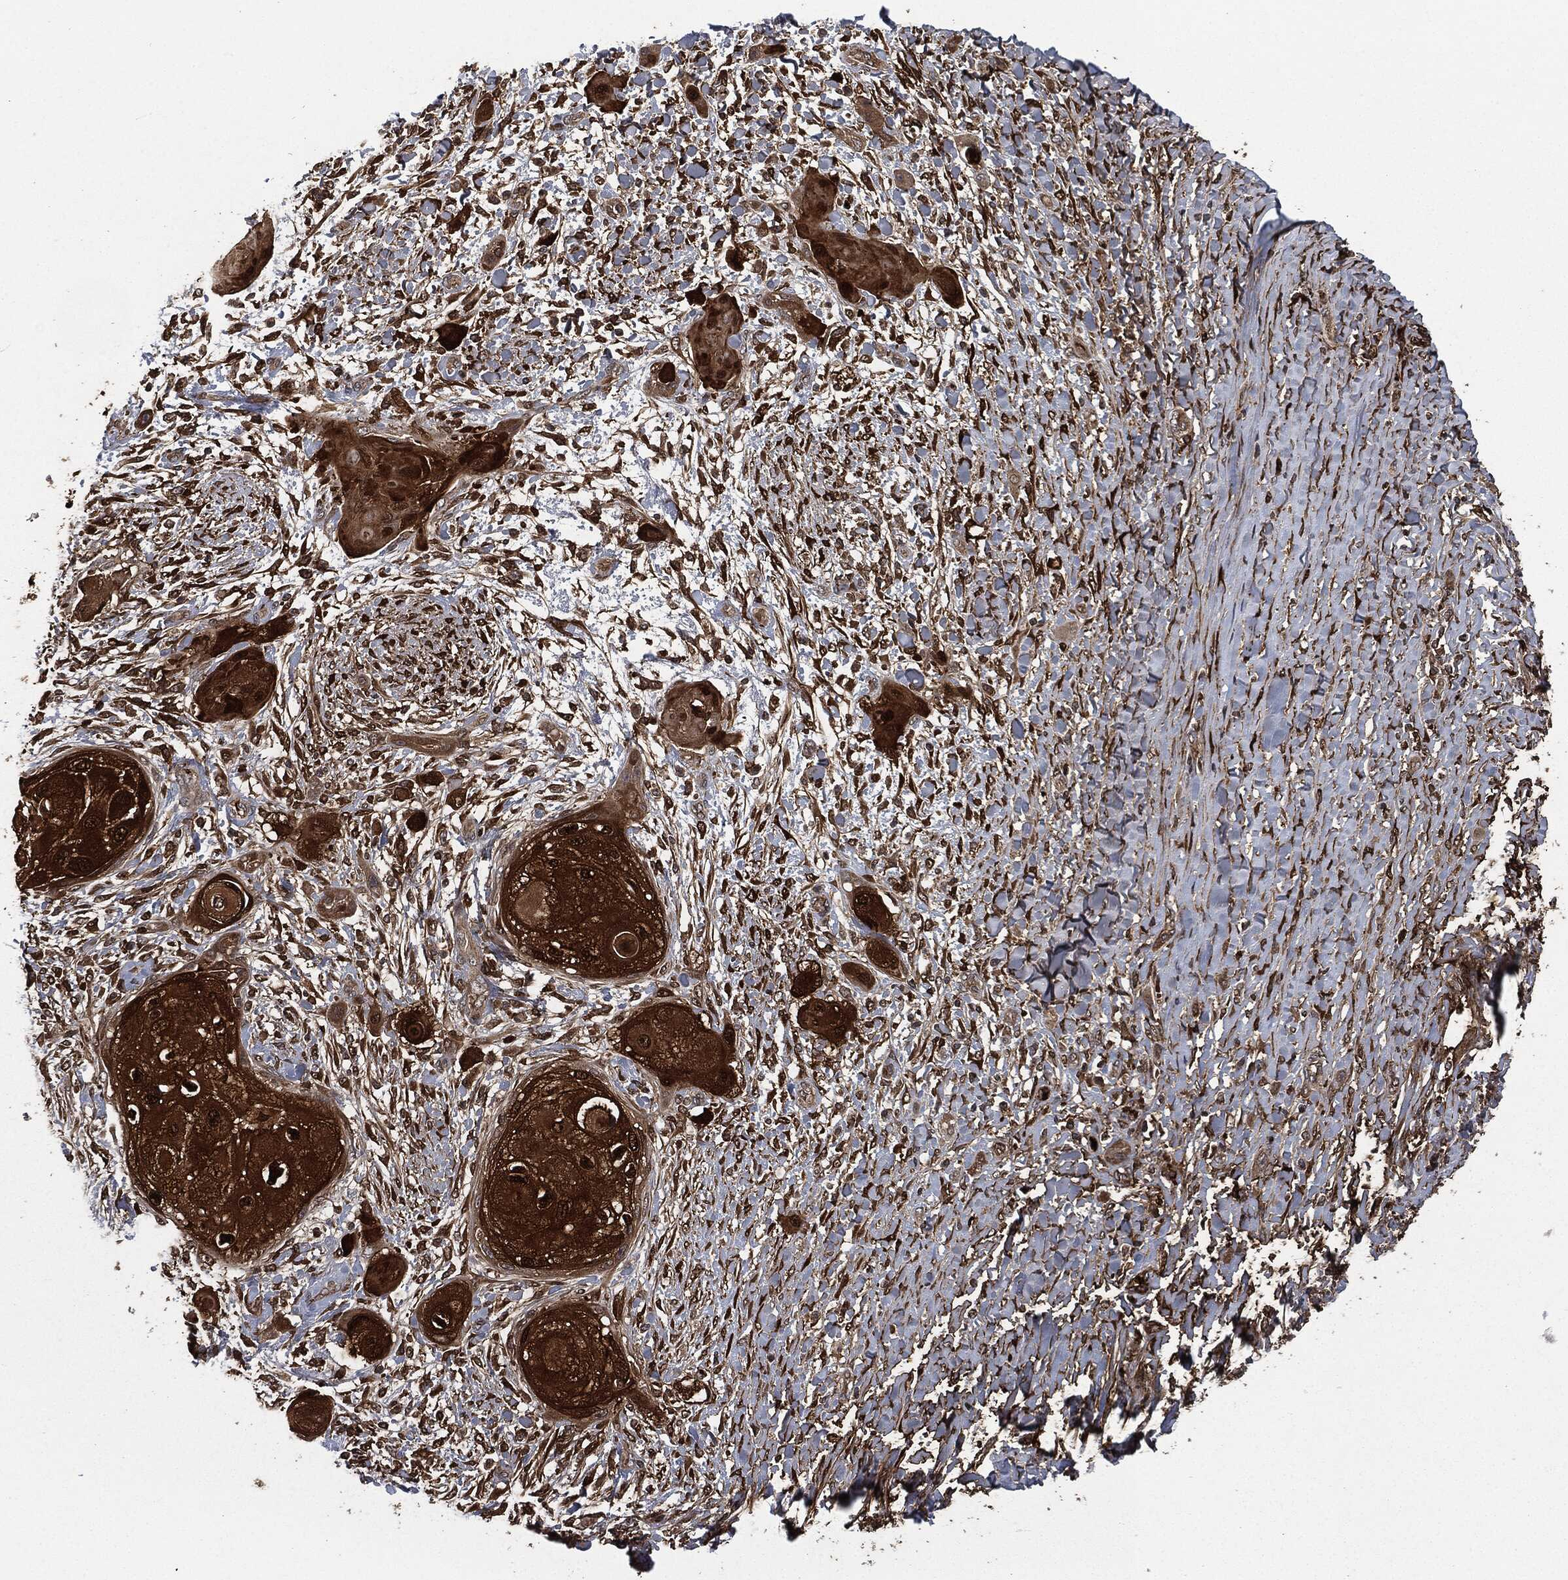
{"staining": {"intensity": "strong", "quantity": ">75%", "location": "cytoplasmic/membranous"}, "tissue": "skin cancer", "cell_type": "Tumor cells", "image_type": "cancer", "snomed": [{"axis": "morphology", "description": "Squamous cell carcinoma, NOS"}, {"axis": "topography", "description": "Skin"}], "caption": "Protein staining shows strong cytoplasmic/membranous staining in approximately >75% of tumor cells in skin cancer (squamous cell carcinoma). (DAB = brown stain, brightfield microscopy at high magnification).", "gene": "CRABP2", "patient": {"sex": "male", "age": 62}}